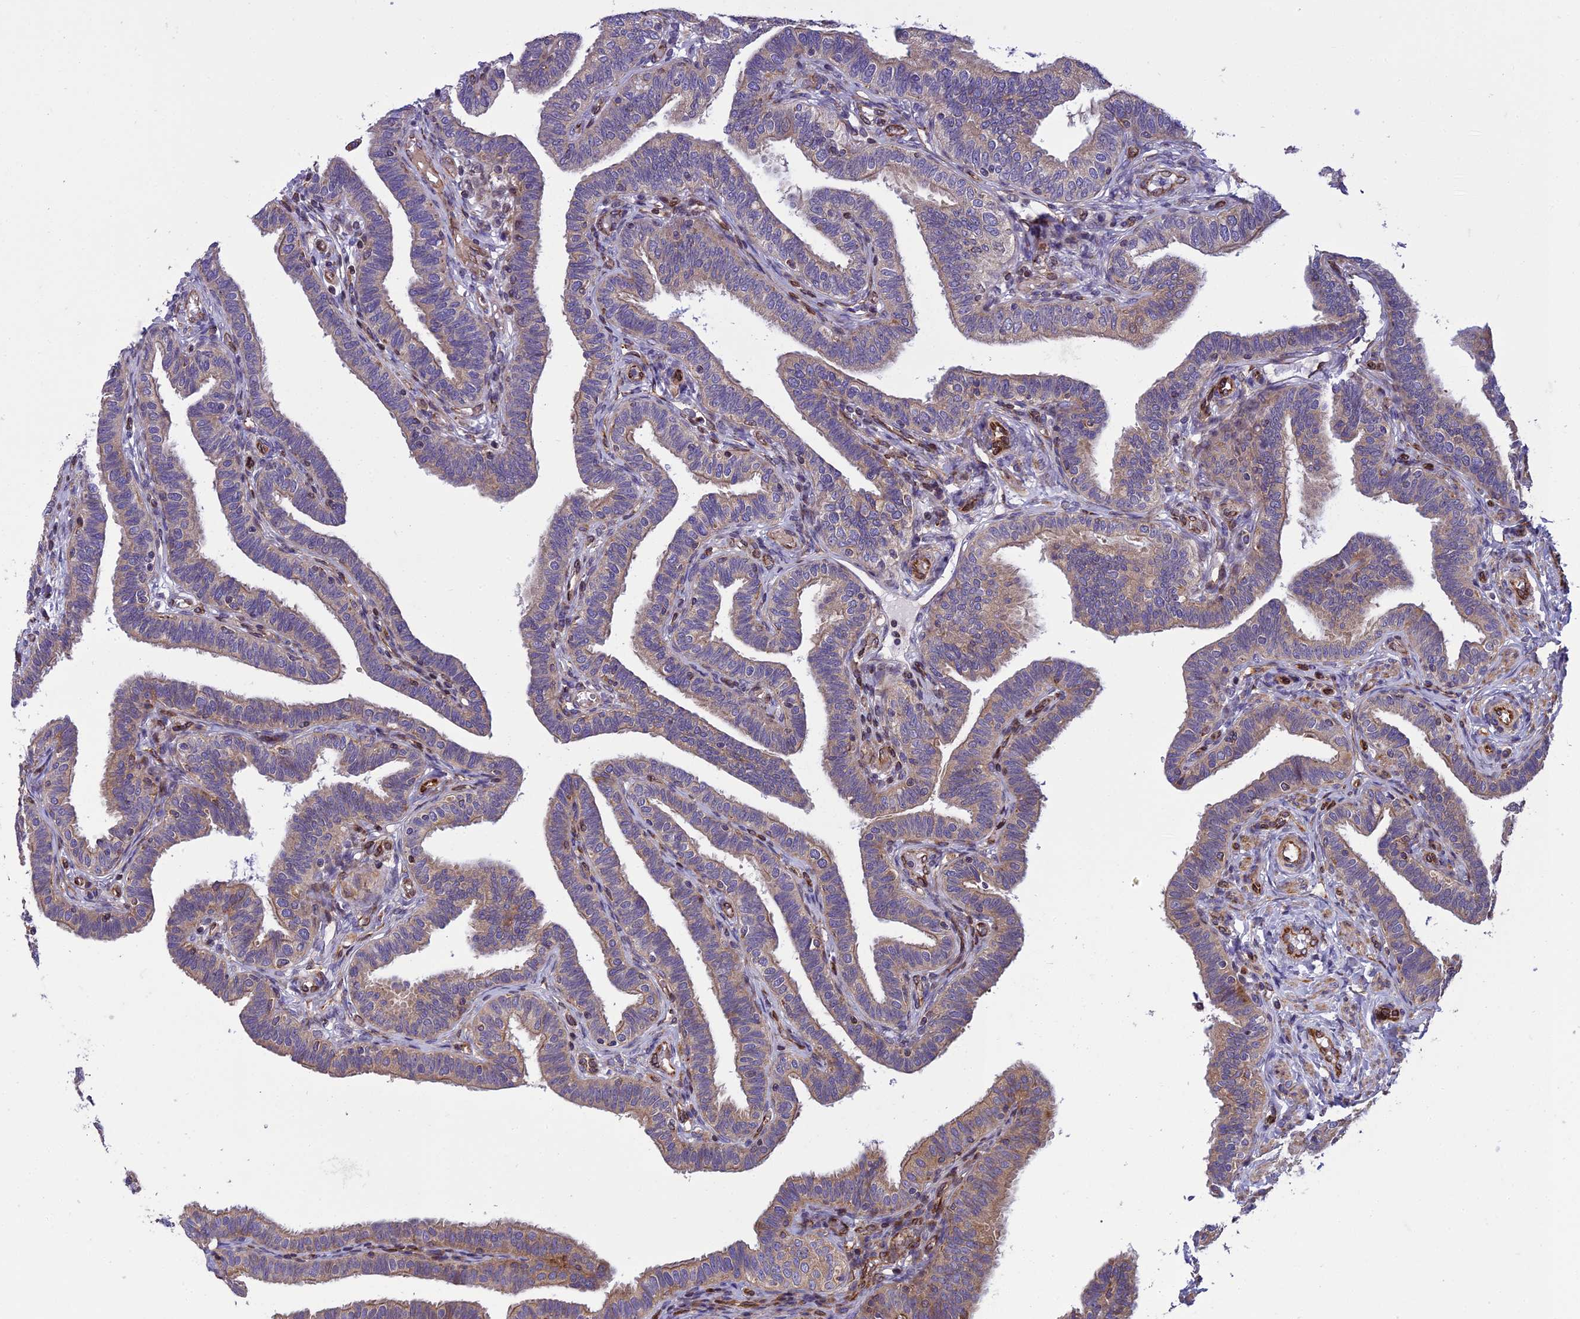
{"staining": {"intensity": "moderate", "quantity": ">75%", "location": "cytoplasmic/membranous"}, "tissue": "fallopian tube", "cell_type": "Glandular cells", "image_type": "normal", "snomed": [{"axis": "morphology", "description": "Normal tissue, NOS"}, {"axis": "topography", "description": "Fallopian tube"}], "caption": "Immunohistochemistry of unremarkable fallopian tube shows medium levels of moderate cytoplasmic/membranous positivity in approximately >75% of glandular cells.", "gene": "GIMAP1", "patient": {"sex": "female", "age": 39}}